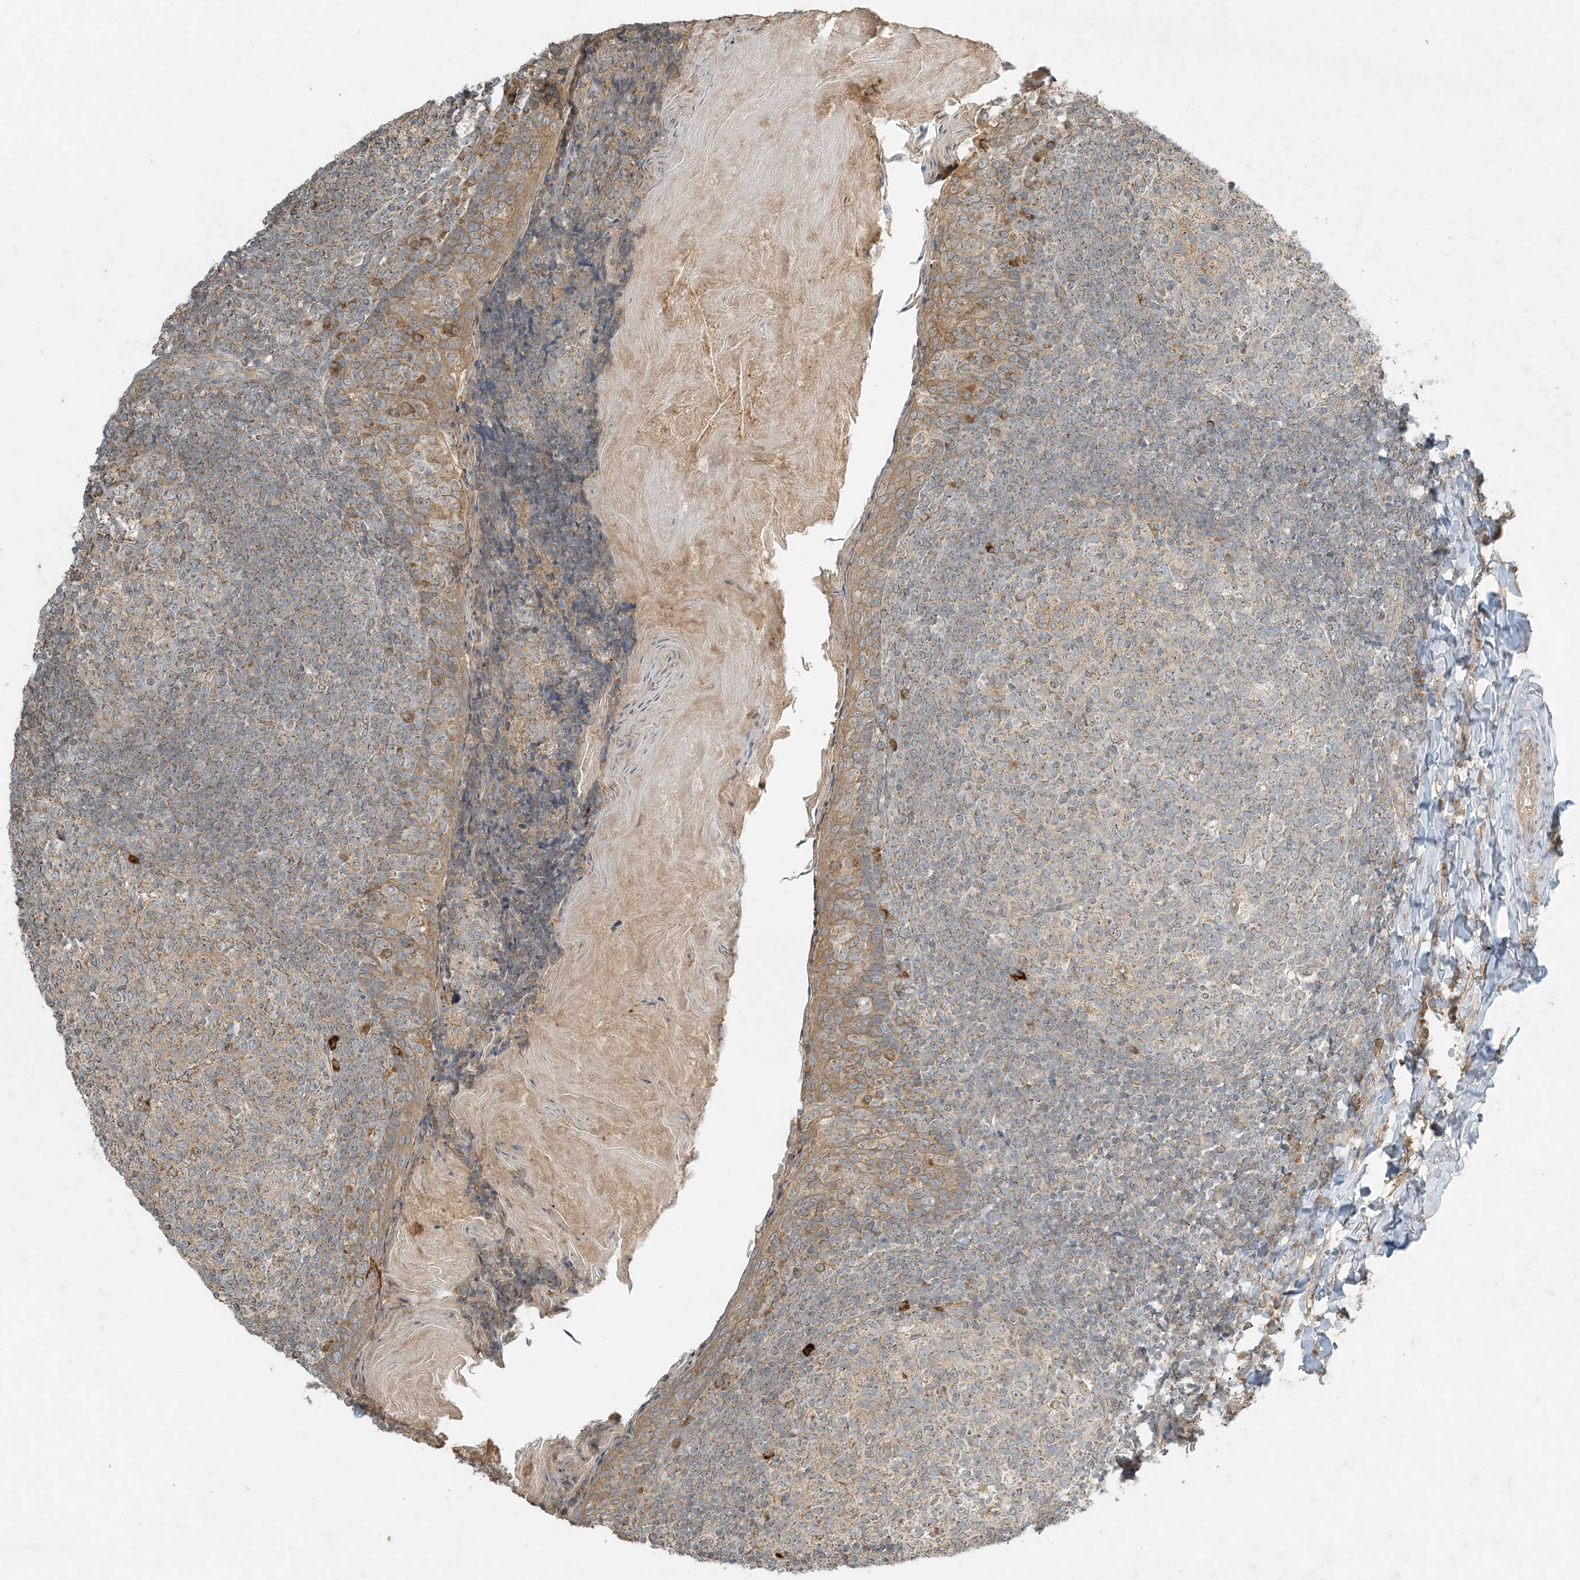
{"staining": {"intensity": "moderate", "quantity": ">75%", "location": "cytoplasmic/membranous"}, "tissue": "tonsil", "cell_type": "Germinal center cells", "image_type": "normal", "snomed": [{"axis": "morphology", "description": "Normal tissue, NOS"}, {"axis": "topography", "description": "Tonsil"}], "caption": "Immunohistochemical staining of benign human tonsil shows moderate cytoplasmic/membranous protein staining in about >75% of germinal center cells.", "gene": "MCOLN1", "patient": {"sex": "female", "age": 19}}